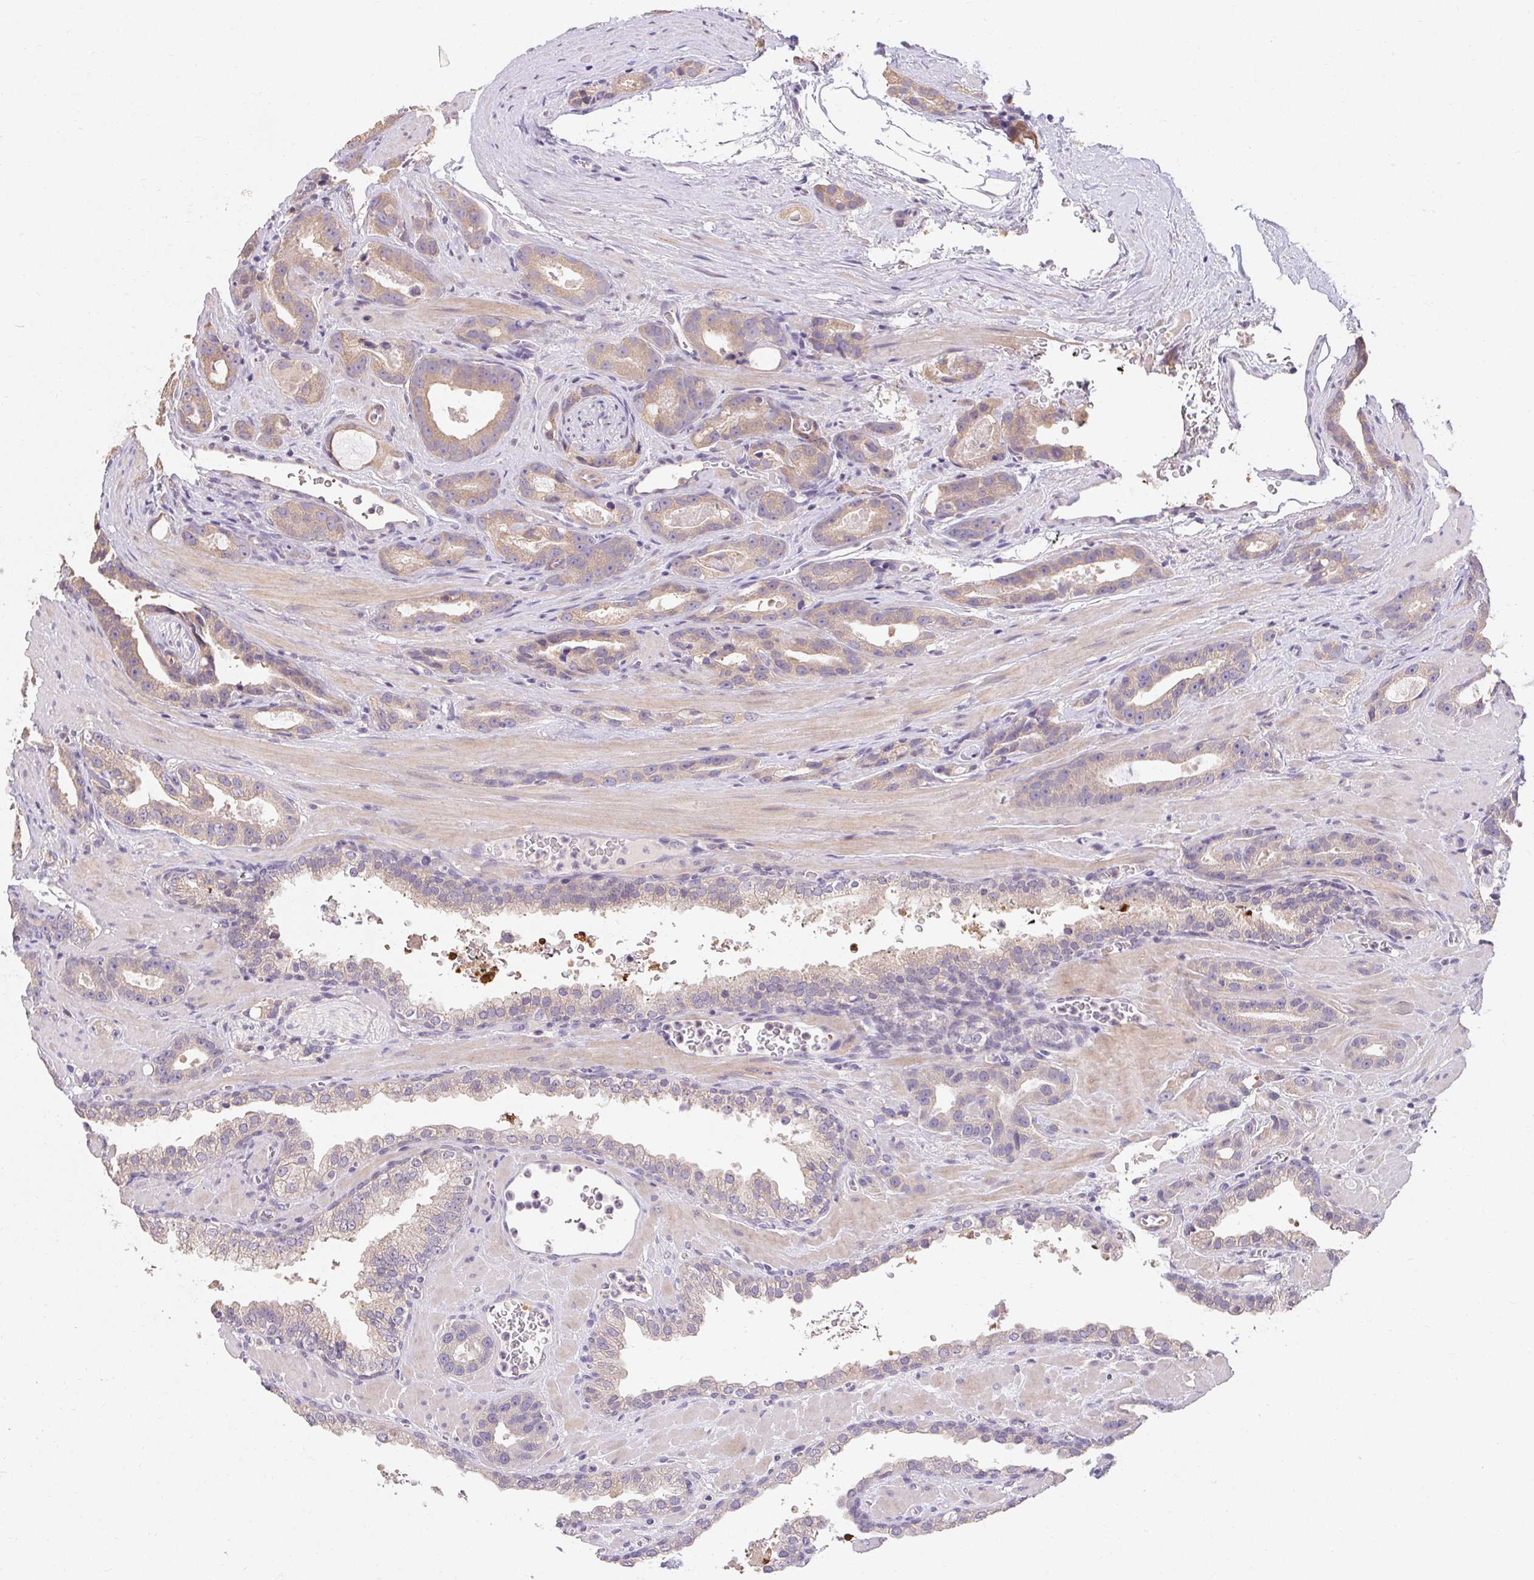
{"staining": {"intensity": "weak", "quantity": "25%-75%", "location": "cytoplasmic/membranous"}, "tissue": "prostate cancer", "cell_type": "Tumor cells", "image_type": "cancer", "snomed": [{"axis": "morphology", "description": "Adenocarcinoma, High grade"}, {"axis": "topography", "description": "Prostate"}], "caption": "Immunohistochemistry (IHC) photomicrograph of neoplastic tissue: prostate cancer stained using IHC exhibits low levels of weak protein expression localized specifically in the cytoplasmic/membranous of tumor cells, appearing as a cytoplasmic/membranous brown color.", "gene": "TMEM52B", "patient": {"sex": "male", "age": 65}}